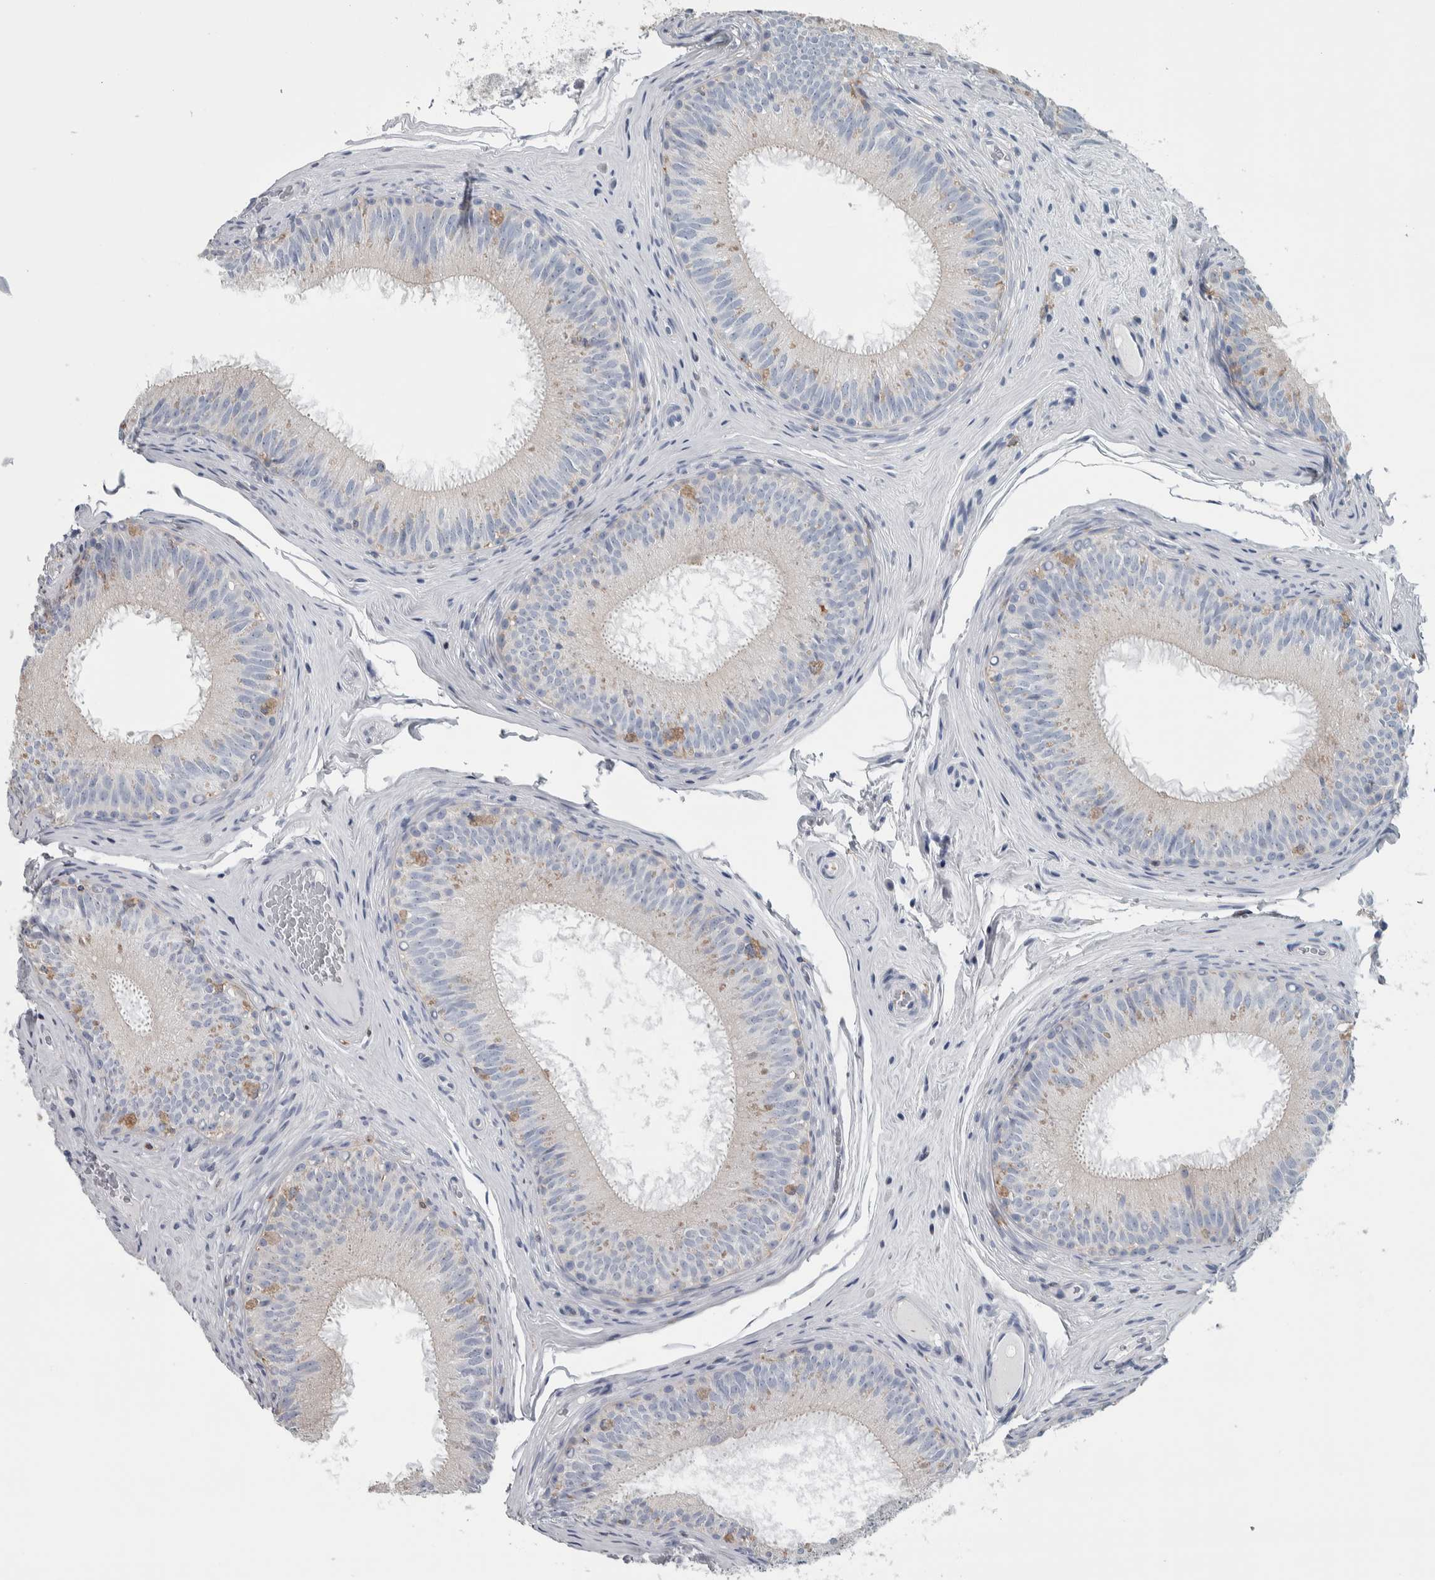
{"staining": {"intensity": "weak", "quantity": "<25%", "location": "cytoplasmic/membranous"}, "tissue": "epididymis", "cell_type": "Glandular cells", "image_type": "normal", "snomed": [{"axis": "morphology", "description": "Normal tissue, NOS"}, {"axis": "topography", "description": "Epididymis"}], "caption": "Immunohistochemistry photomicrograph of normal epididymis stained for a protein (brown), which displays no staining in glandular cells. The staining is performed using DAB (3,3'-diaminobenzidine) brown chromogen with nuclei counter-stained in using hematoxylin.", "gene": "SKAP2", "patient": {"sex": "male", "age": 32}}